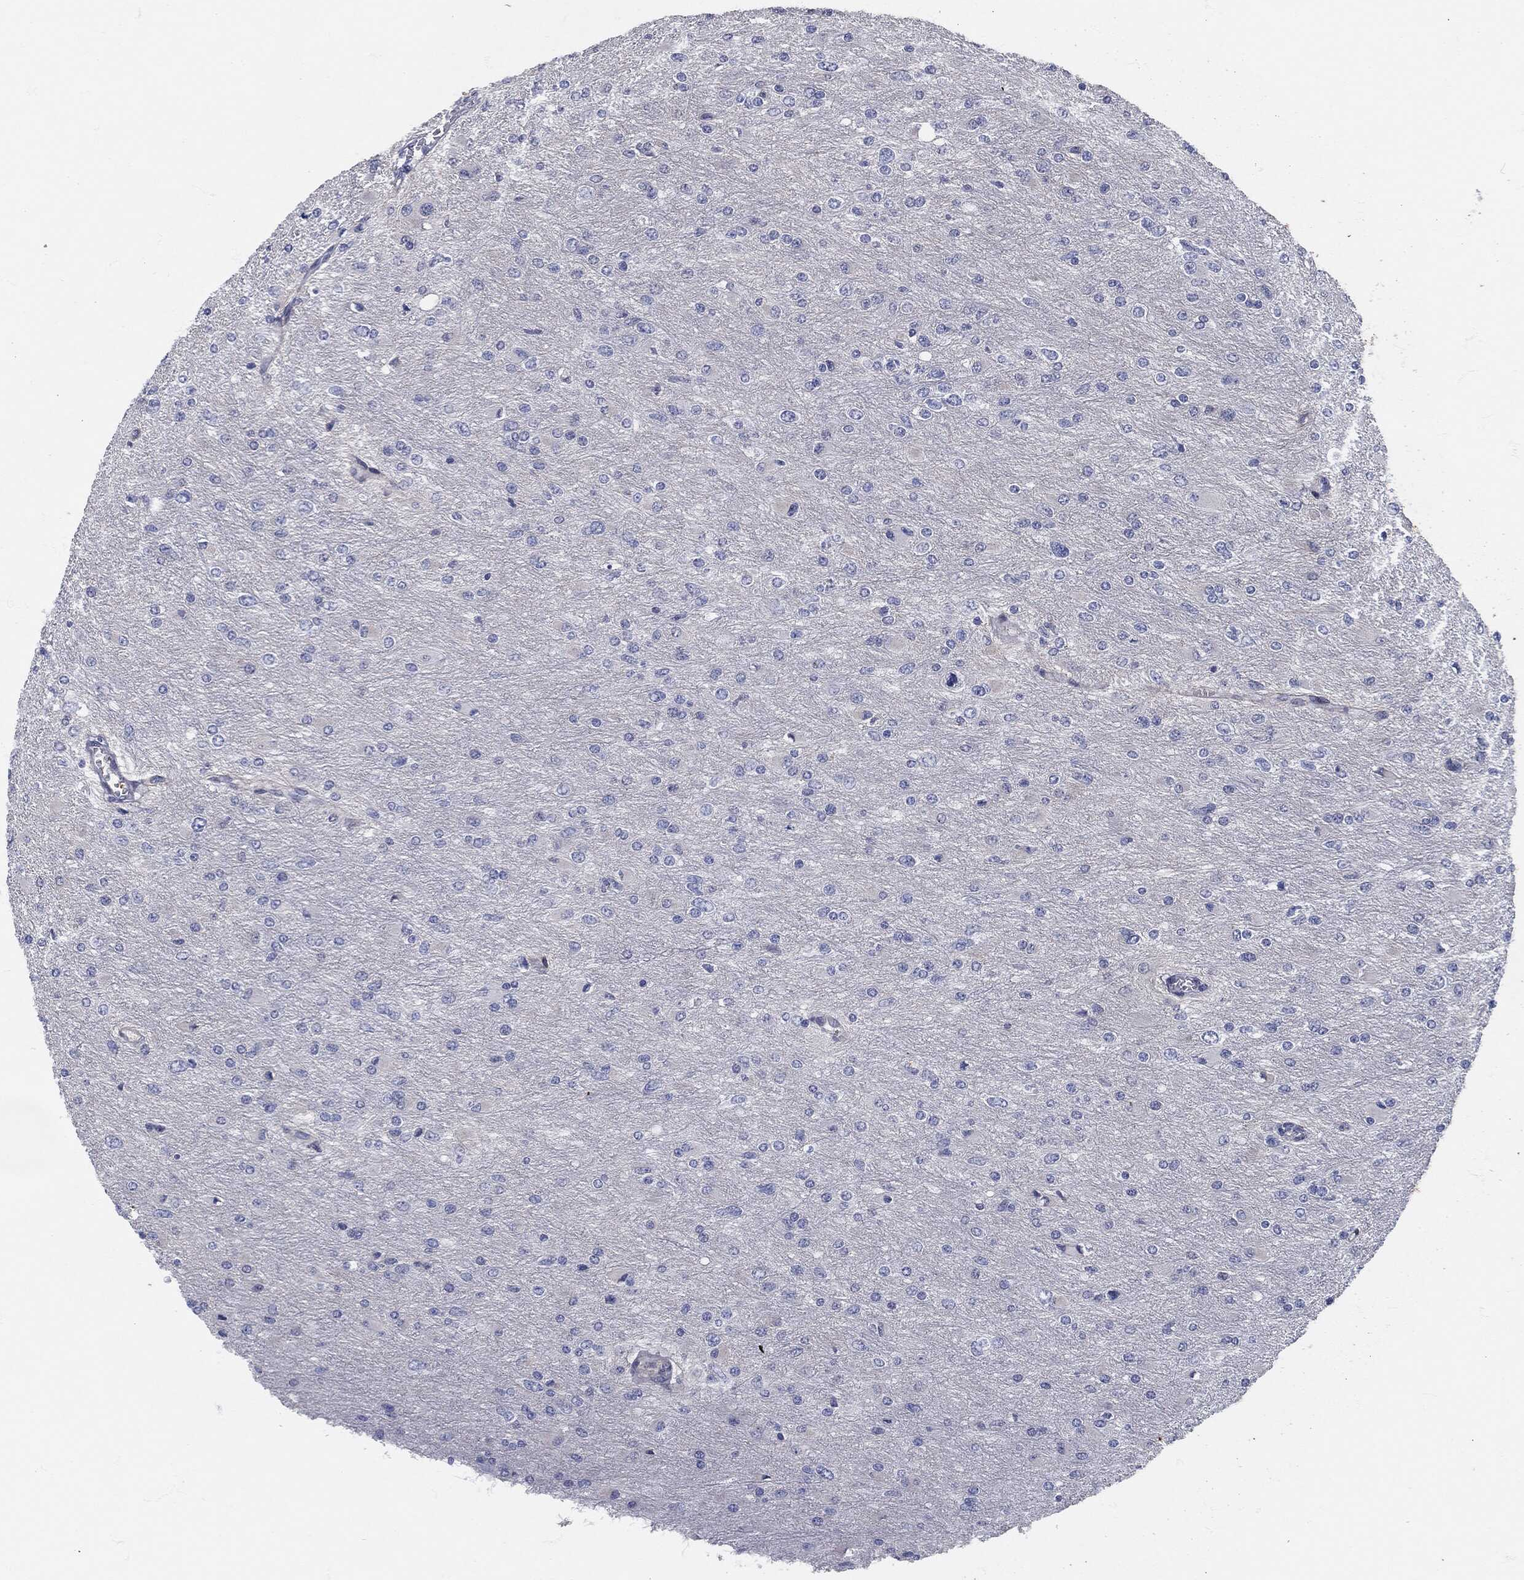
{"staining": {"intensity": "negative", "quantity": "none", "location": "none"}, "tissue": "glioma", "cell_type": "Tumor cells", "image_type": "cancer", "snomed": [{"axis": "morphology", "description": "Glioma, malignant, High grade"}, {"axis": "topography", "description": "Cerebral cortex"}], "caption": "IHC micrograph of glioma stained for a protein (brown), which shows no staining in tumor cells.", "gene": "MPO", "patient": {"sex": "female", "age": 36}}